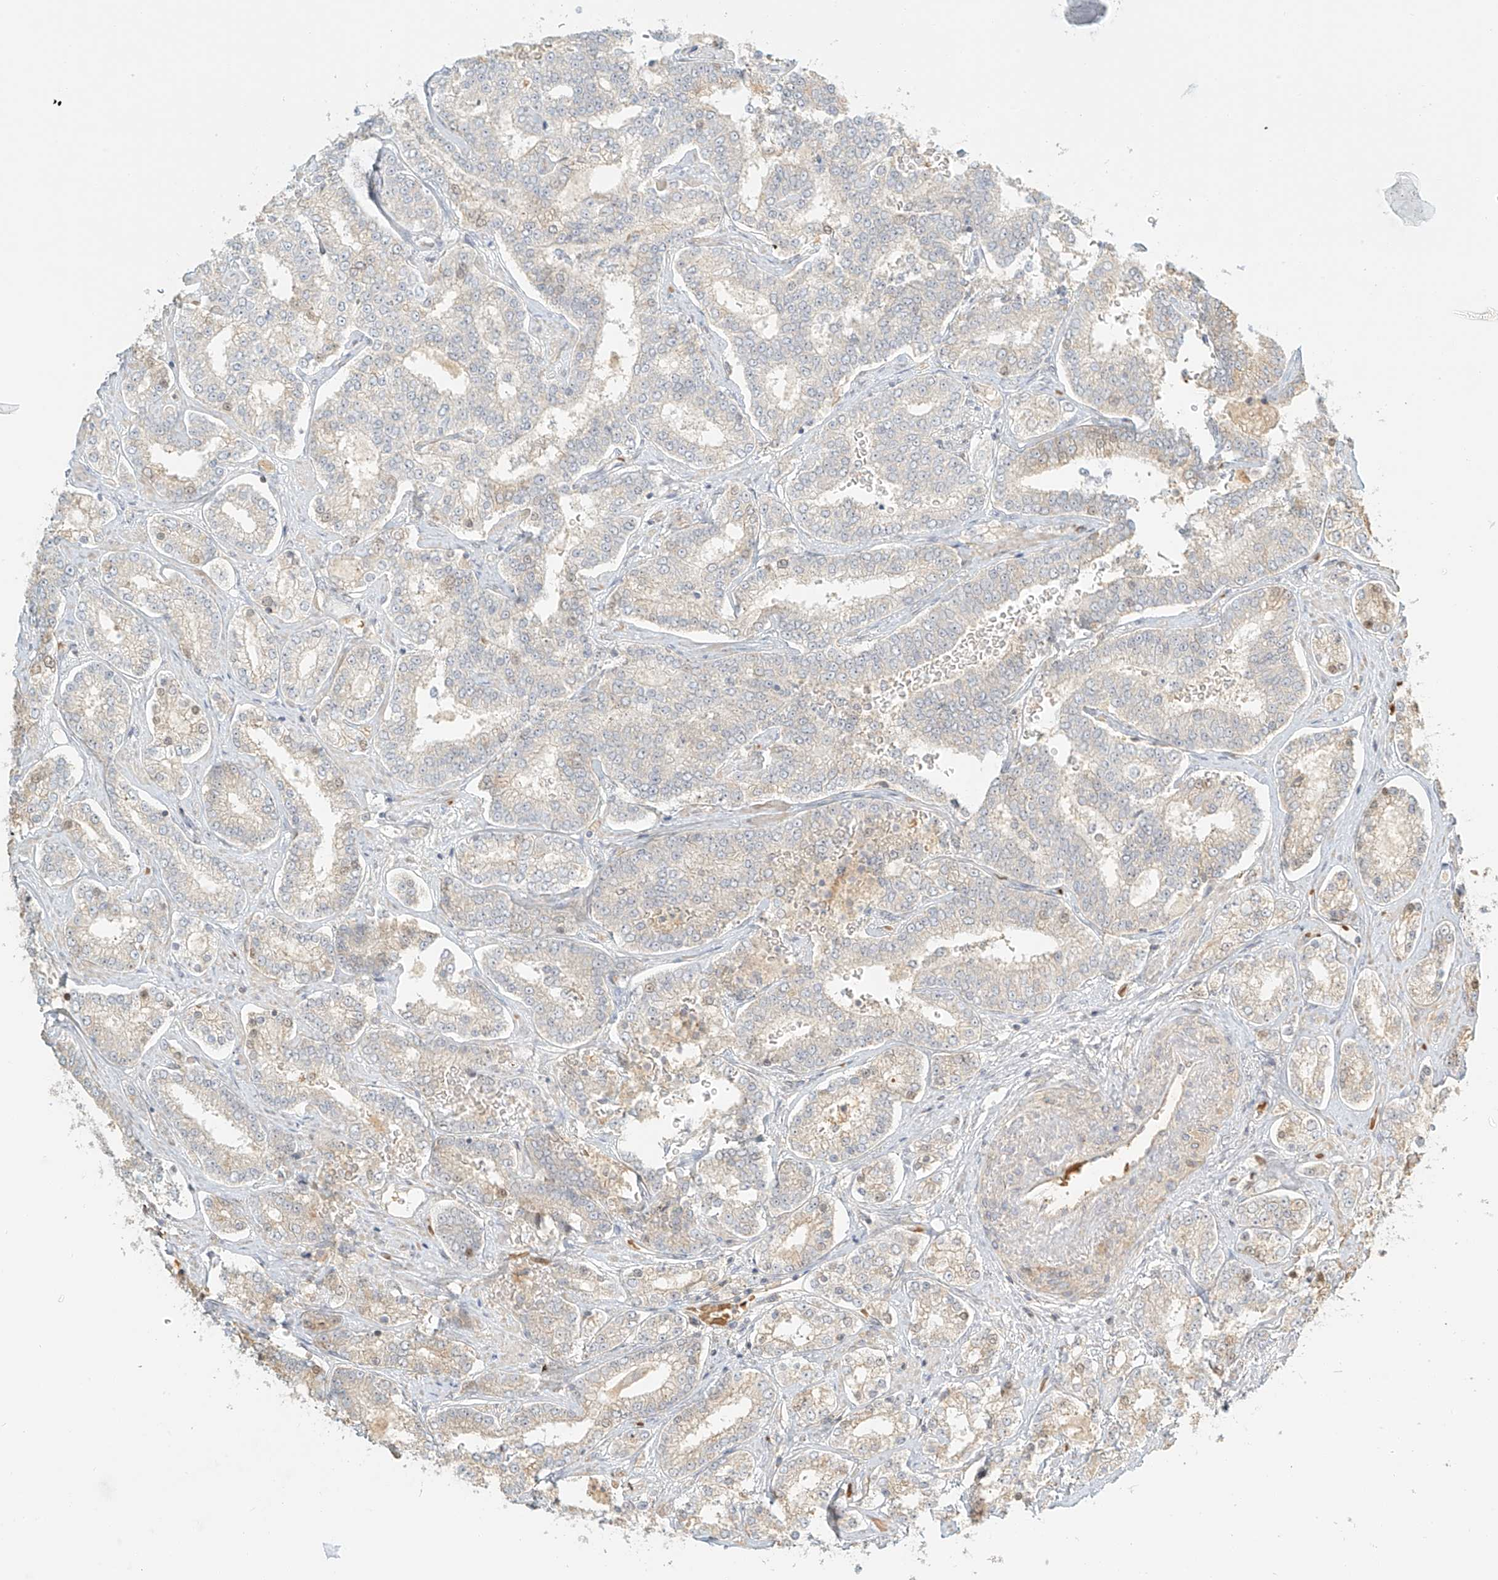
{"staining": {"intensity": "weak", "quantity": "<25%", "location": "nuclear"}, "tissue": "prostate cancer", "cell_type": "Tumor cells", "image_type": "cancer", "snomed": [{"axis": "morphology", "description": "Normal tissue, NOS"}, {"axis": "morphology", "description": "Adenocarcinoma, High grade"}, {"axis": "topography", "description": "Prostate"}], "caption": "Protein analysis of prostate cancer demonstrates no significant staining in tumor cells.", "gene": "UPK1B", "patient": {"sex": "male", "age": 83}}